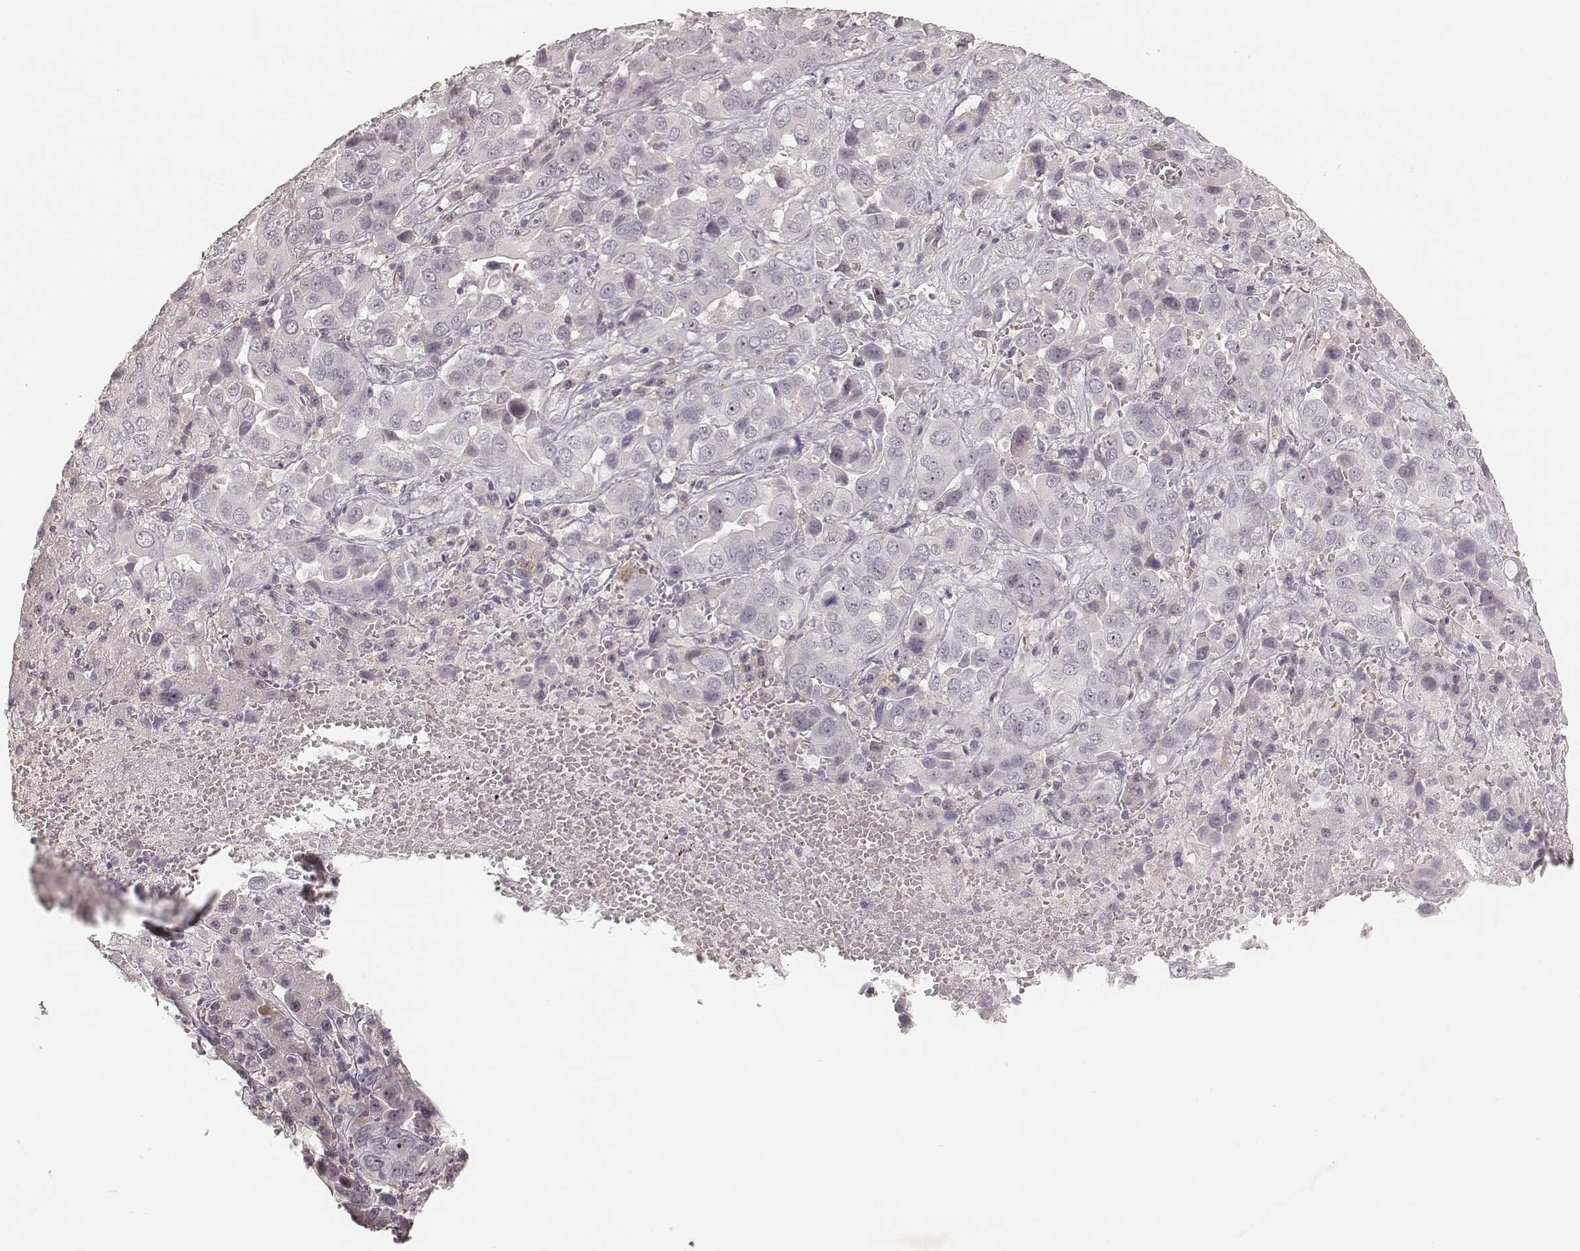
{"staining": {"intensity": "strong", "quantity": "<25%", "location": "nuclear"}, "tissue": "liver cancer", "cell_type": "Tumor cells", "image_type": "cancer", "snomed": [{"axis": "morphology", "description": "Cholangiocarcinoma"}, {"axis": "topography", "description": "Liver"}], "caption": "Immunohistochemical staining of liver cholangiocarcinoma exhibits medium levels of strong nuclear protein staining in approximately <25% of tumor cells. The protein of interest is shown in brown color, while the nuclei are stained blue.", "gene": "MADCAM1", "patient": {"sex": "female", "age": 52}}